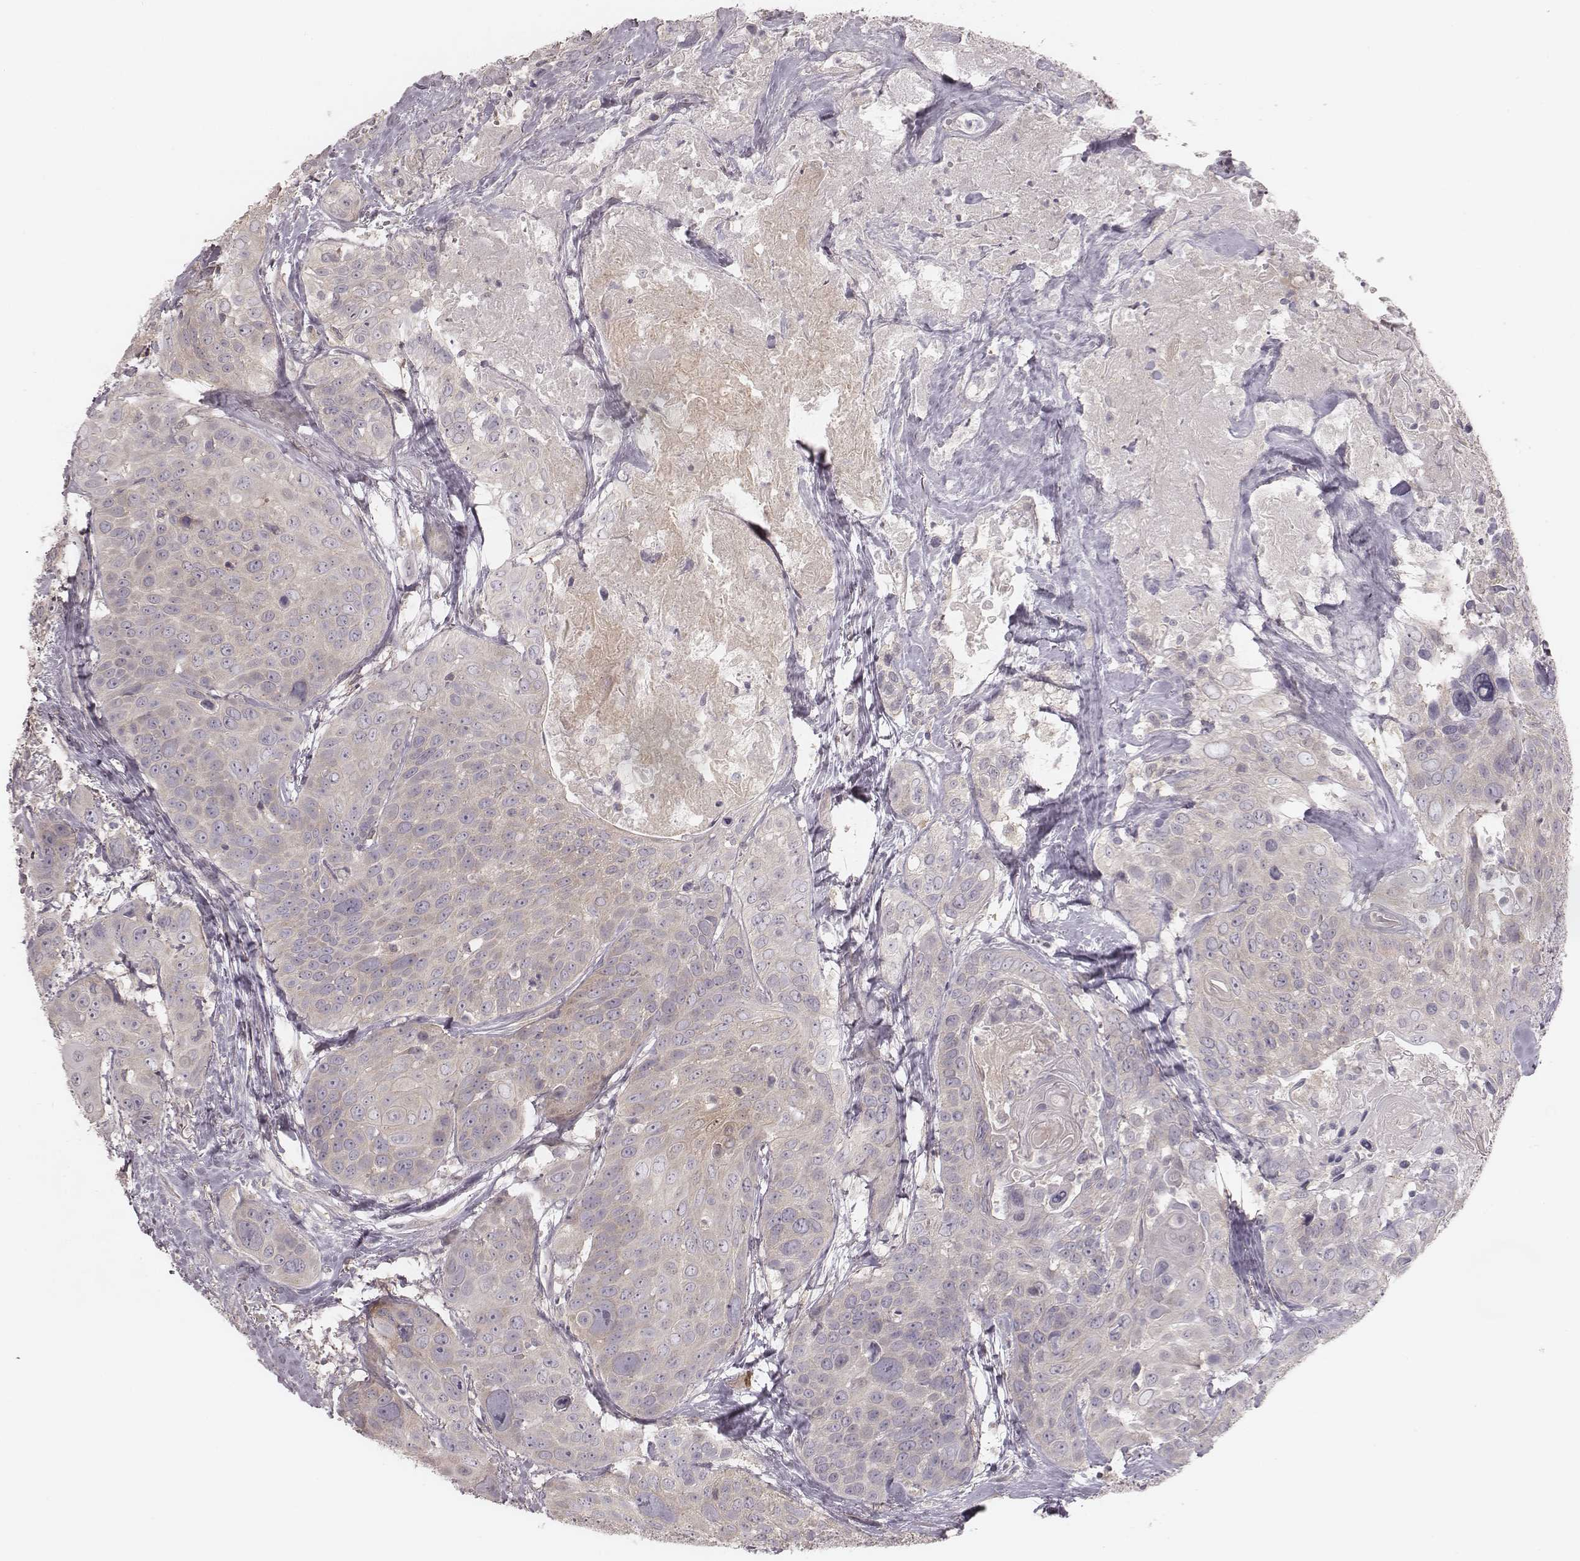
{"staining": {"intensity": "weak", "quantity": "<25%", "location": "cytoplasmic/membranous"}, "tissue": "head and neck cancer", "cell_type": "Tumor cells", "image_type": "cancer", "snomed": [{"axis": "morphology", "description": "Squamous cell carcinoma, NOS"}, {"axis": "topography", "description": "Oral tissue"}, {"axis": "topography", "description": "Head-Neck"}], "caption": "Human squamous cell carcinoma (head and neck) stained for a protein using immunohistochemistry demonstrates no staining in tumor cells.", "gene": "TDRD5", "patient": {"sex": "male", "age": 56}}